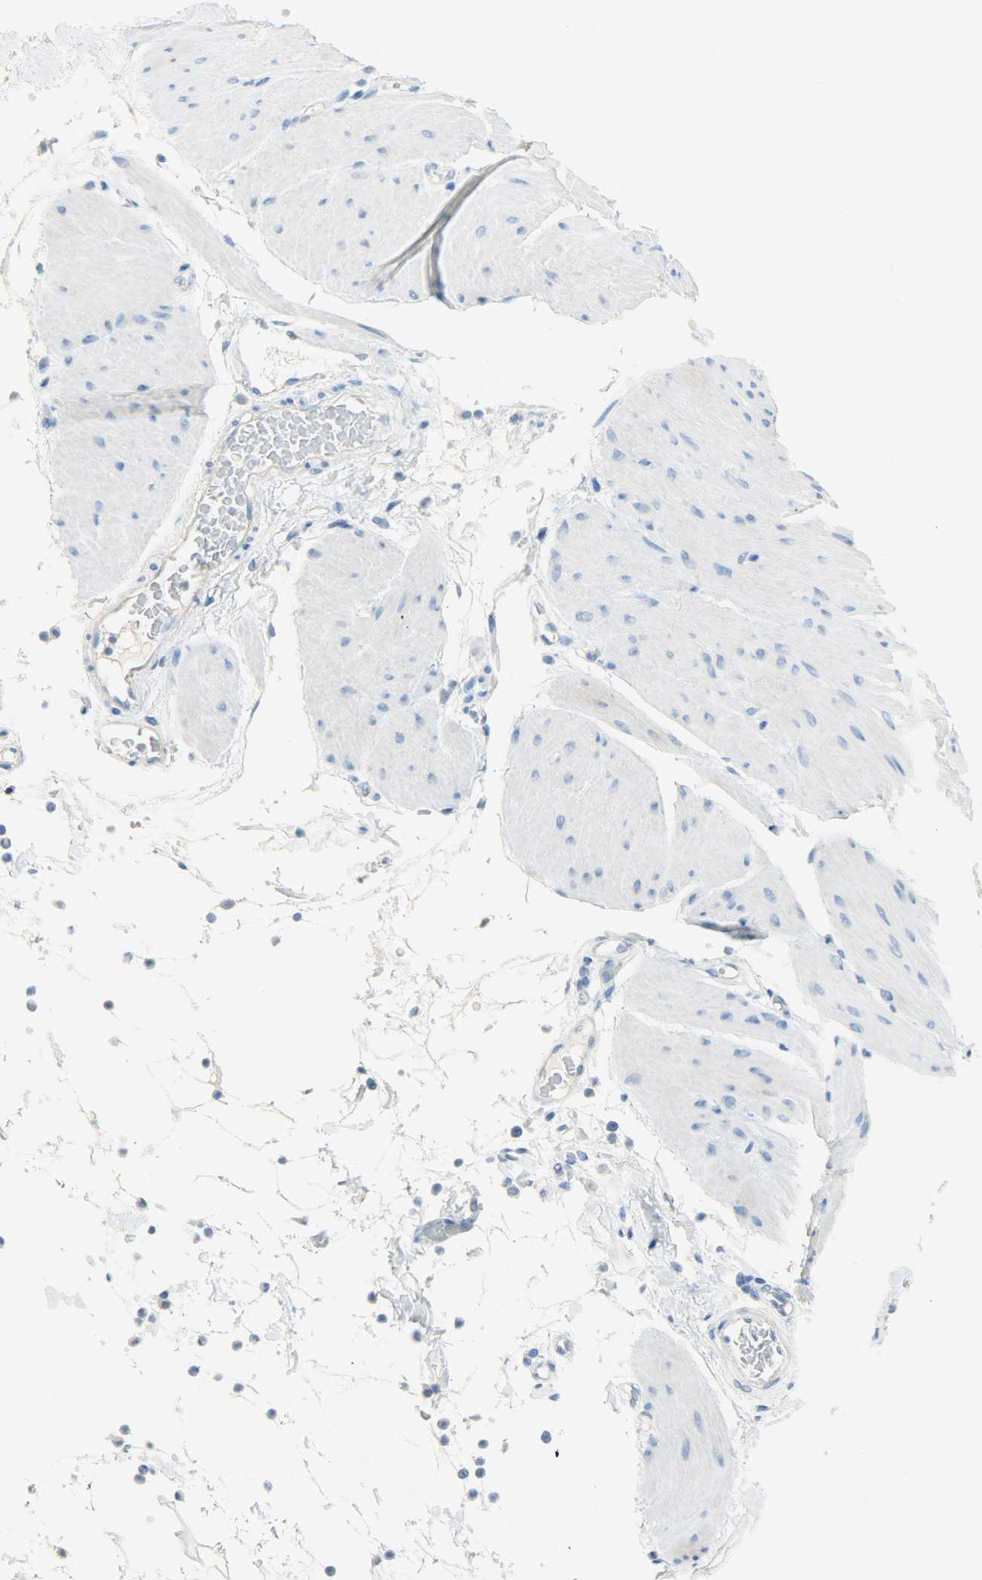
{"staining": {"intensity": "negative", "quantity": "none", "location": "none"}, "tissue": "smooth muscle", "cell_type": "Smooth muscle cells", "image_type": "normal", "snomed": [{"axis": "morphology", "description": "Normal tissue, NOS"}, {"axis": "topography", "description": "Smooth muscle"}, {"axis": "topography", "description": "Colon"}], "caption": "IHC of unremarkable smooth muscle shows no staining in smooth muscle cells.", "gene": "PROM1", "patient": {"sex": "male", "age": 67}}